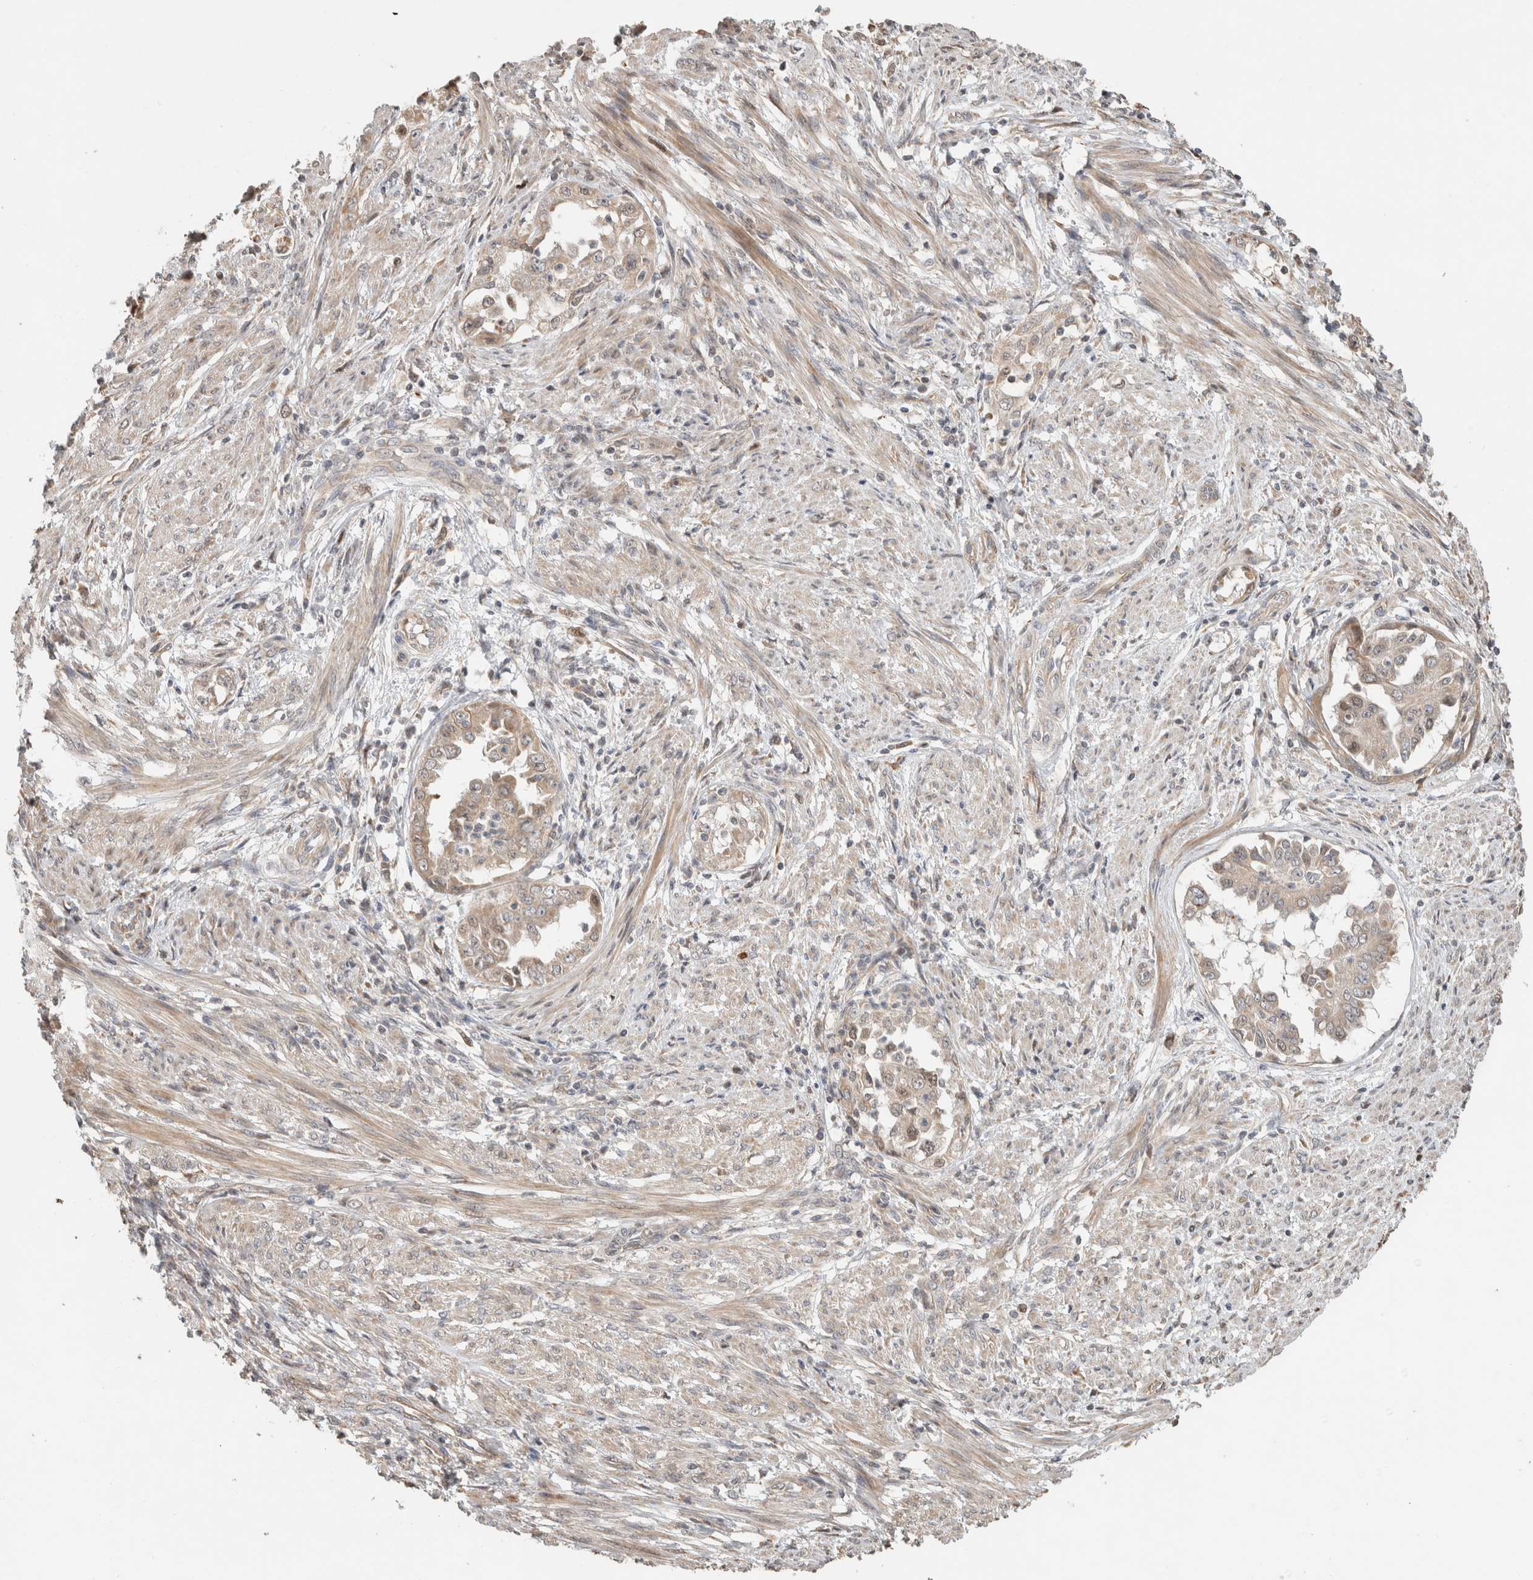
{"staining": {"intensity": "weak", "quantity": ">75%", "location": "cytoplasmic/membranous"}, "tissue": "endometrial cancer", "cell_type": "Tumor cells", "image_type": "cancer", "snomed": [{"axis": "morphology", "description": "Adenocarcinoma, NOS"}, {"axis": "topography", "description": "Endometrium"}], "caption": "Human adenocarcinoma (endometrial) stained for a protein (brown) exhibits weak cytoplasmic/membranous positive positivity in approximately >75% of tumor cells.", "gene": "GINS4", "patient": {"sex": "female", "age": 85}}